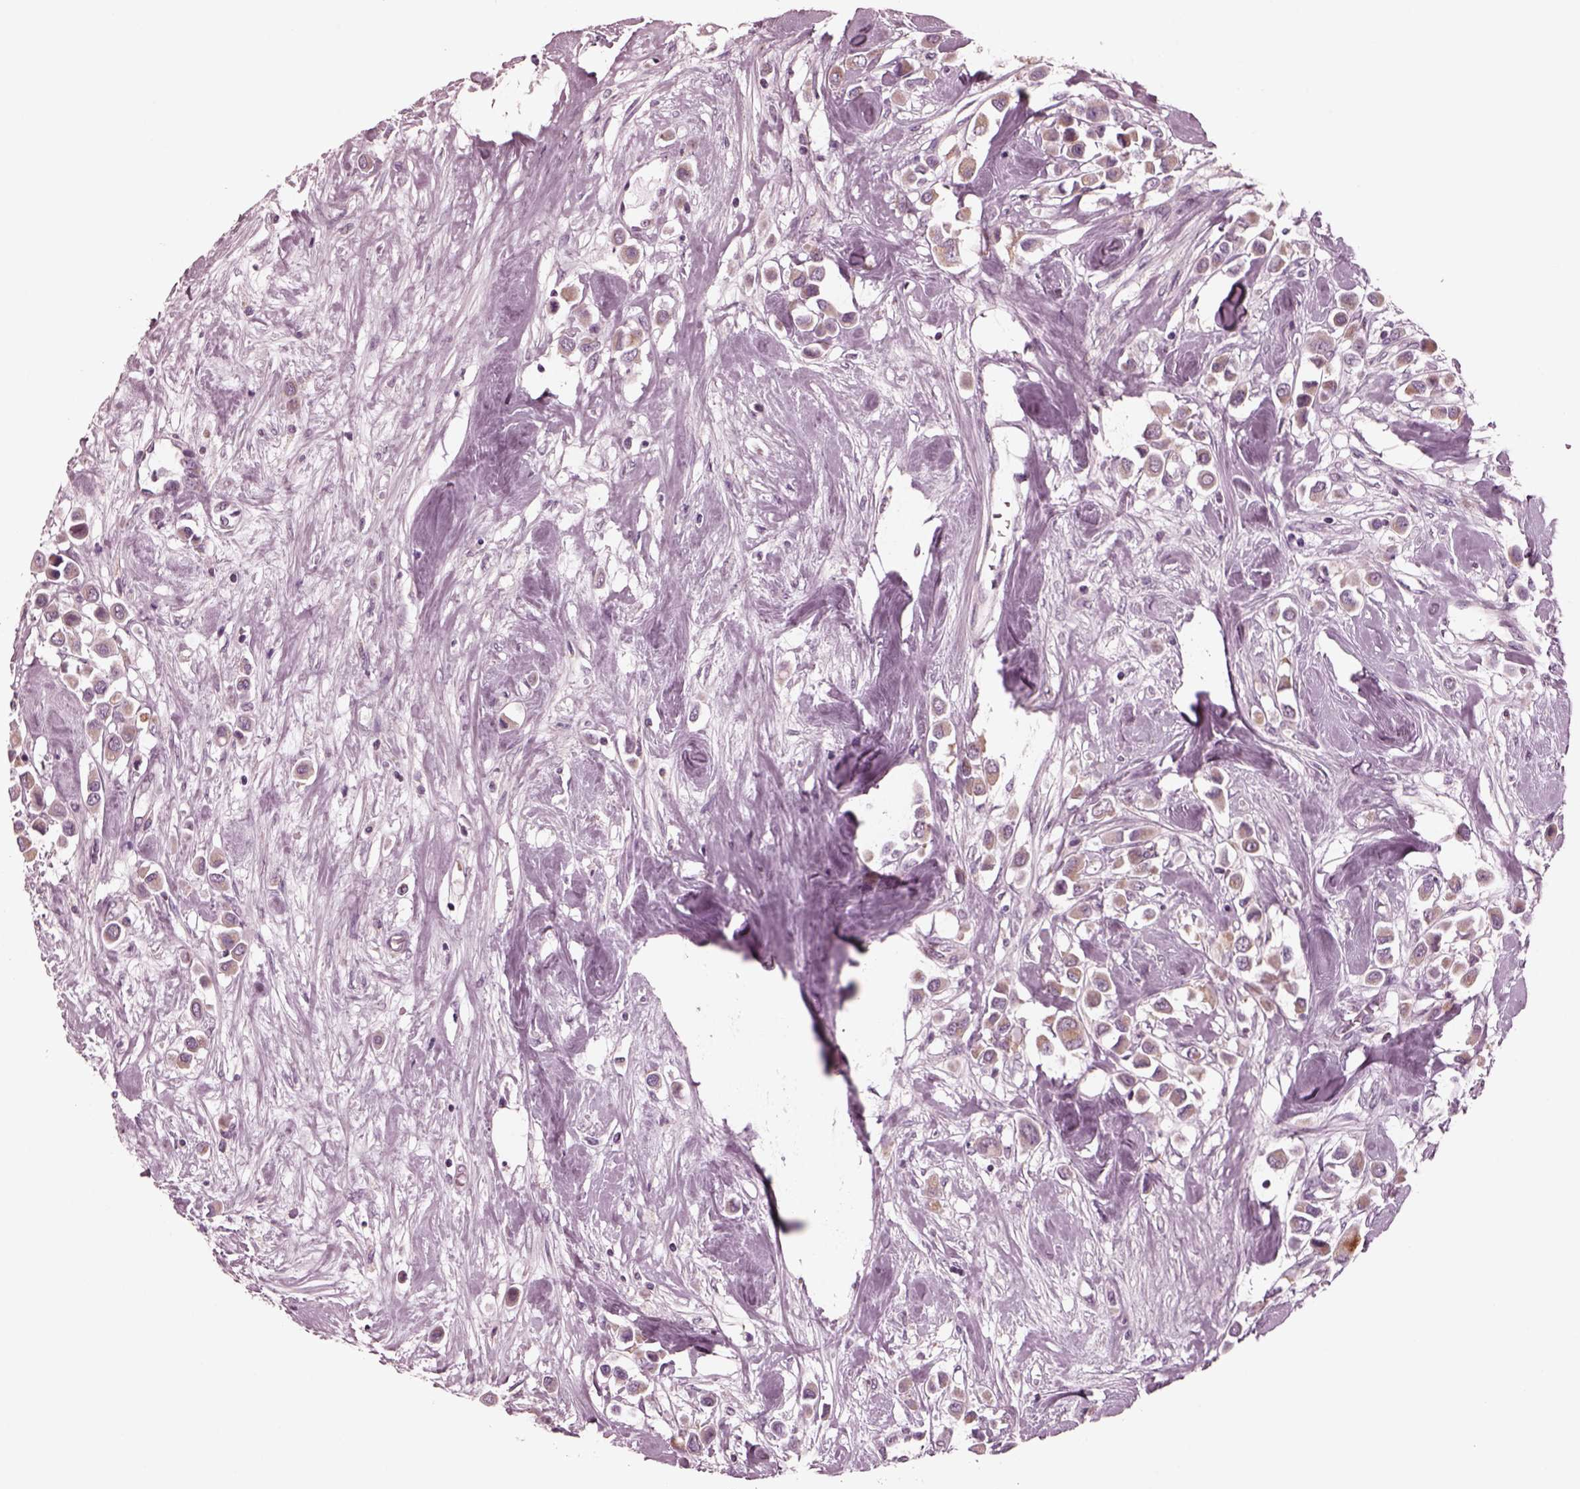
{"staining": {"intensity": "weak", "quantity": "25%-75%", "location": "cytoplasmic/membranous"}, "tissue": "breast cancer", "cell_type": "Tumor cells", "image_type": "cancer", "snomed": [{"axis": "morphology", "description": "Duct carcinoma"}, {"axis": "topography", "description": "Breast"}], "caption": "Tumor cells display low levels of weak cytoplasmic/membranous staining in approximately 25%-75% of cells in breast infiltrating ductal carcinoma.", "gene": "CELSR3", "patient": {"sex": "female", "age": 61}}